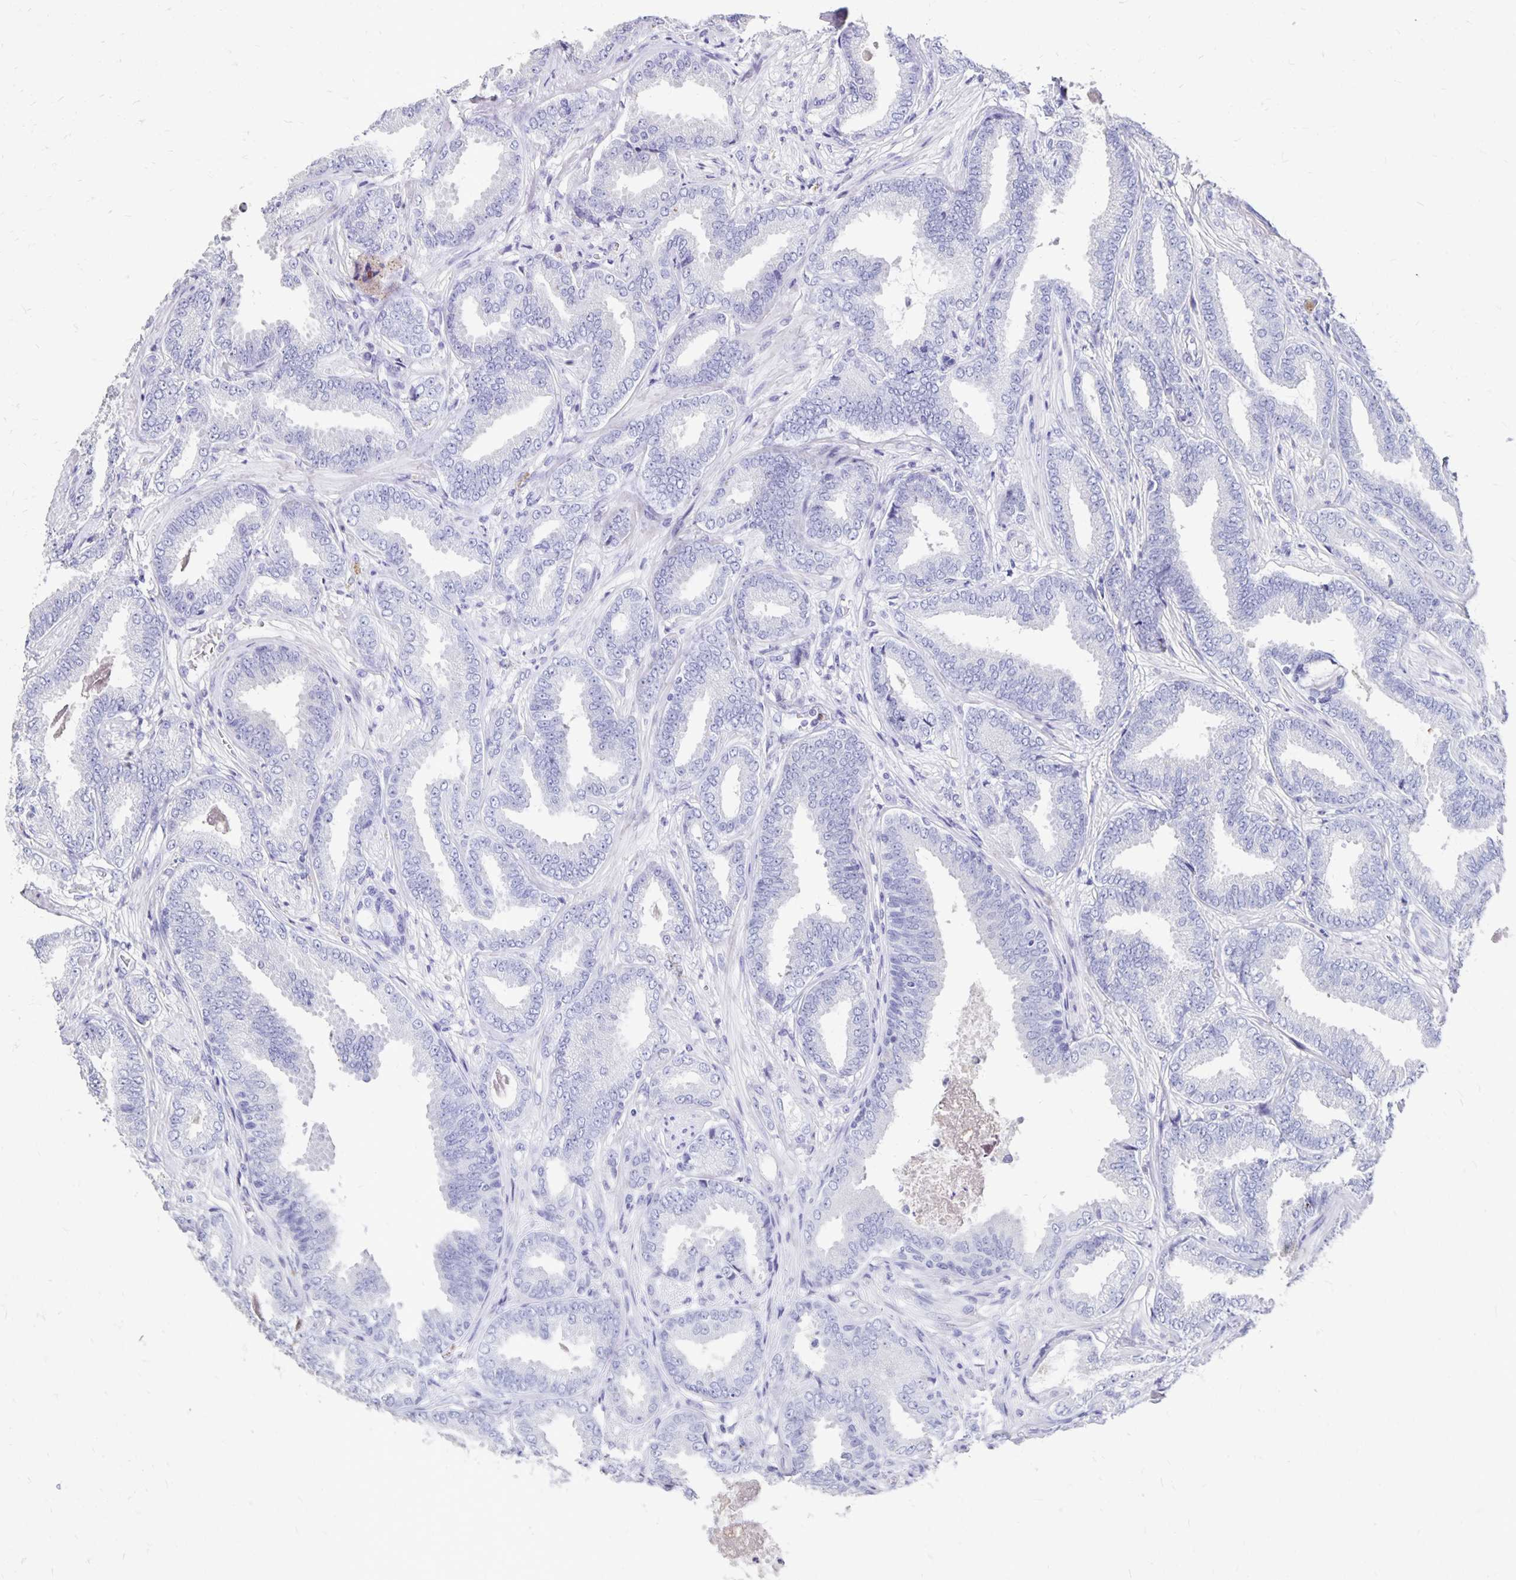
{"staining": {"intensity": "negative", "quantity": "none", "location": "none"}, "tissue": "prostate cancer", "cell_type": "Tumor cells", "image_type": "cancer", "snomed": [{"axis": "morphology", "description": "Adenocarcinoma, Low grade"}, {"axis": "topography", "description": "Prostate"}], "caption": "A histopathology image of human prostate adenocarcinoma (low-grade) is negative for staining in tumor cells.", "gene": "DYNLT4", "patient": {"sex": "male", "age": 55}}